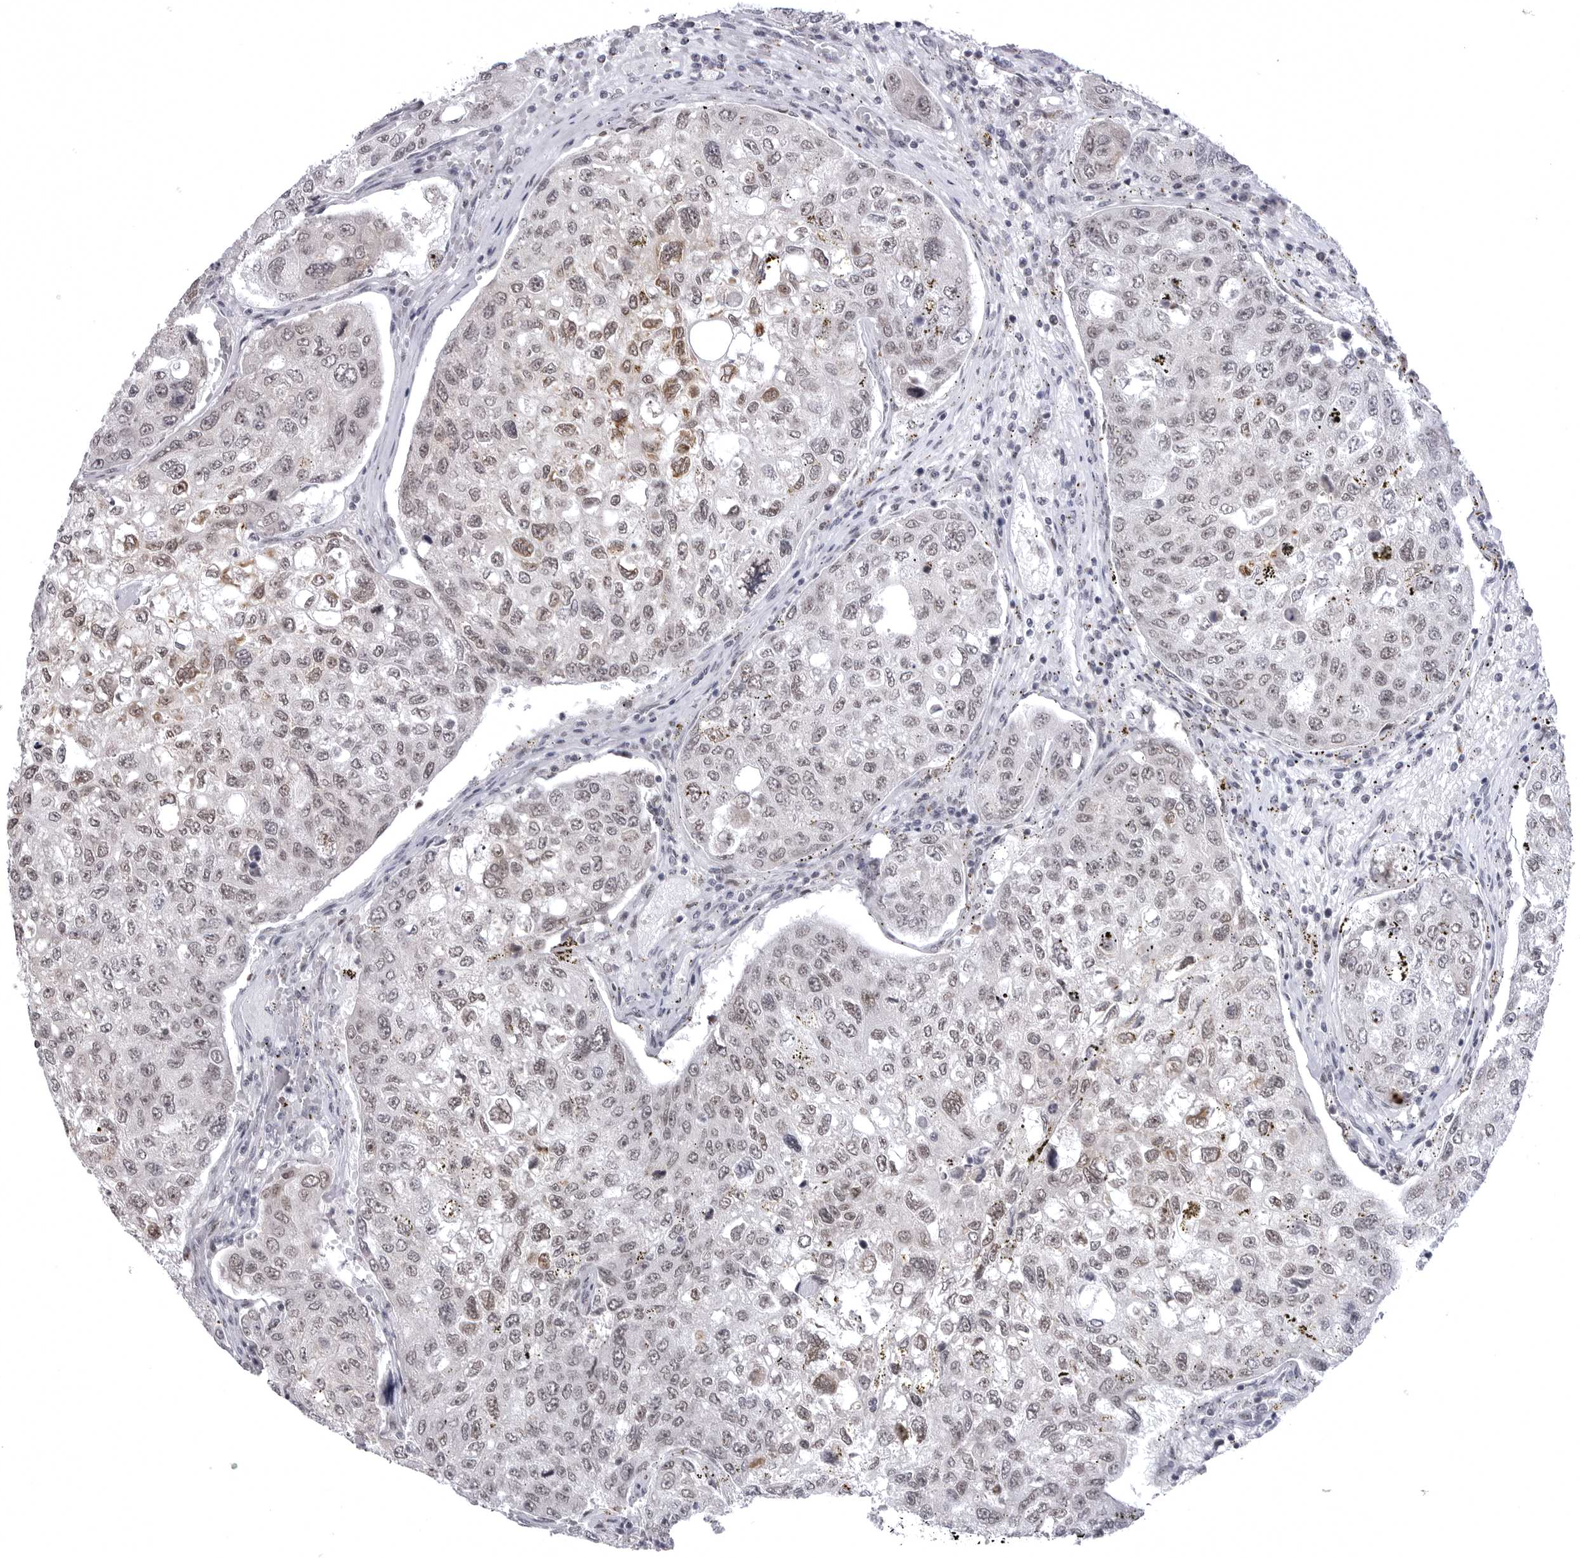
{"staining": {"intensity": "weak", "quantity": "25%-75%", "location": "nuclear"}, "tissue": "urothelial cancer", "cell_type": "Tumor cells", "image_type": "cancer", "snomed": [{"axis": "morphology", "description": "Urothelial carcinoma, High grade"}, {"axis": "topography", "description": "Lymph node"}, {"axis": "topography", "description": "Urinary bladder"}], "caption": "Human urothelial carcinoma (high-grade) stained with a brown dye displays weak nuclear positive positivity in about 25%-75% of tumor cells.", "gene": "PTK2B", "patient": {"sex": "male", "age": 51}}